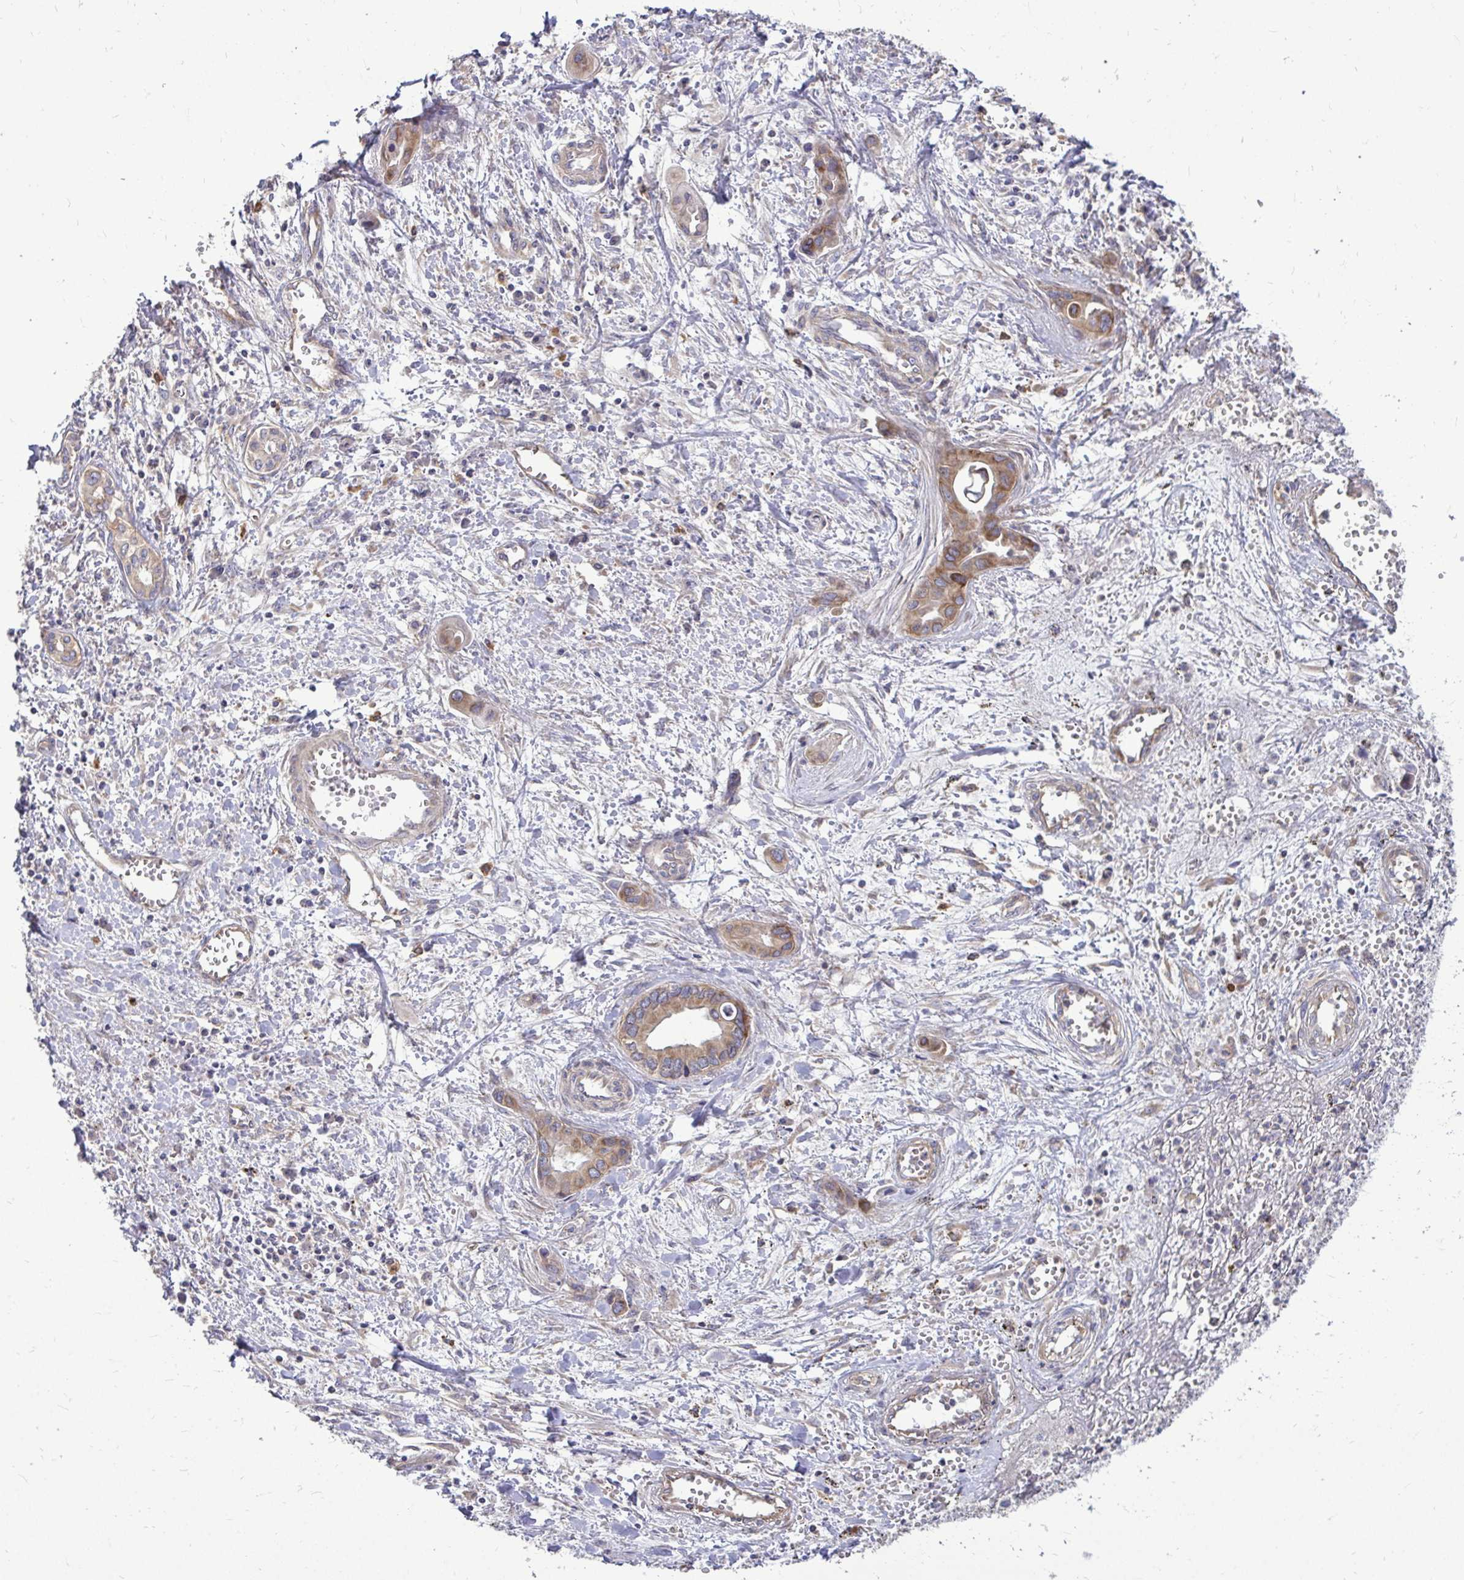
{"staining": {"intensity": "moderate", "quantity": "25%-75%", "location": "cytoplasmic/membranous"}, "tissue": "liver cancer", "cell_type": "Tumor cells", "image_type": "cancer", "snomed": [{"axis": "morphology", "description": "Cholangiocarcinoma"}, {"axis": "topography", "description": "Liver"}], "caption": "Cholangiocarcinoma (liver) stained with a protein marker reveals moderate staining in tumor cells.", "gene": "FMR1", "patient": {"sex": "female", "age": 64}}